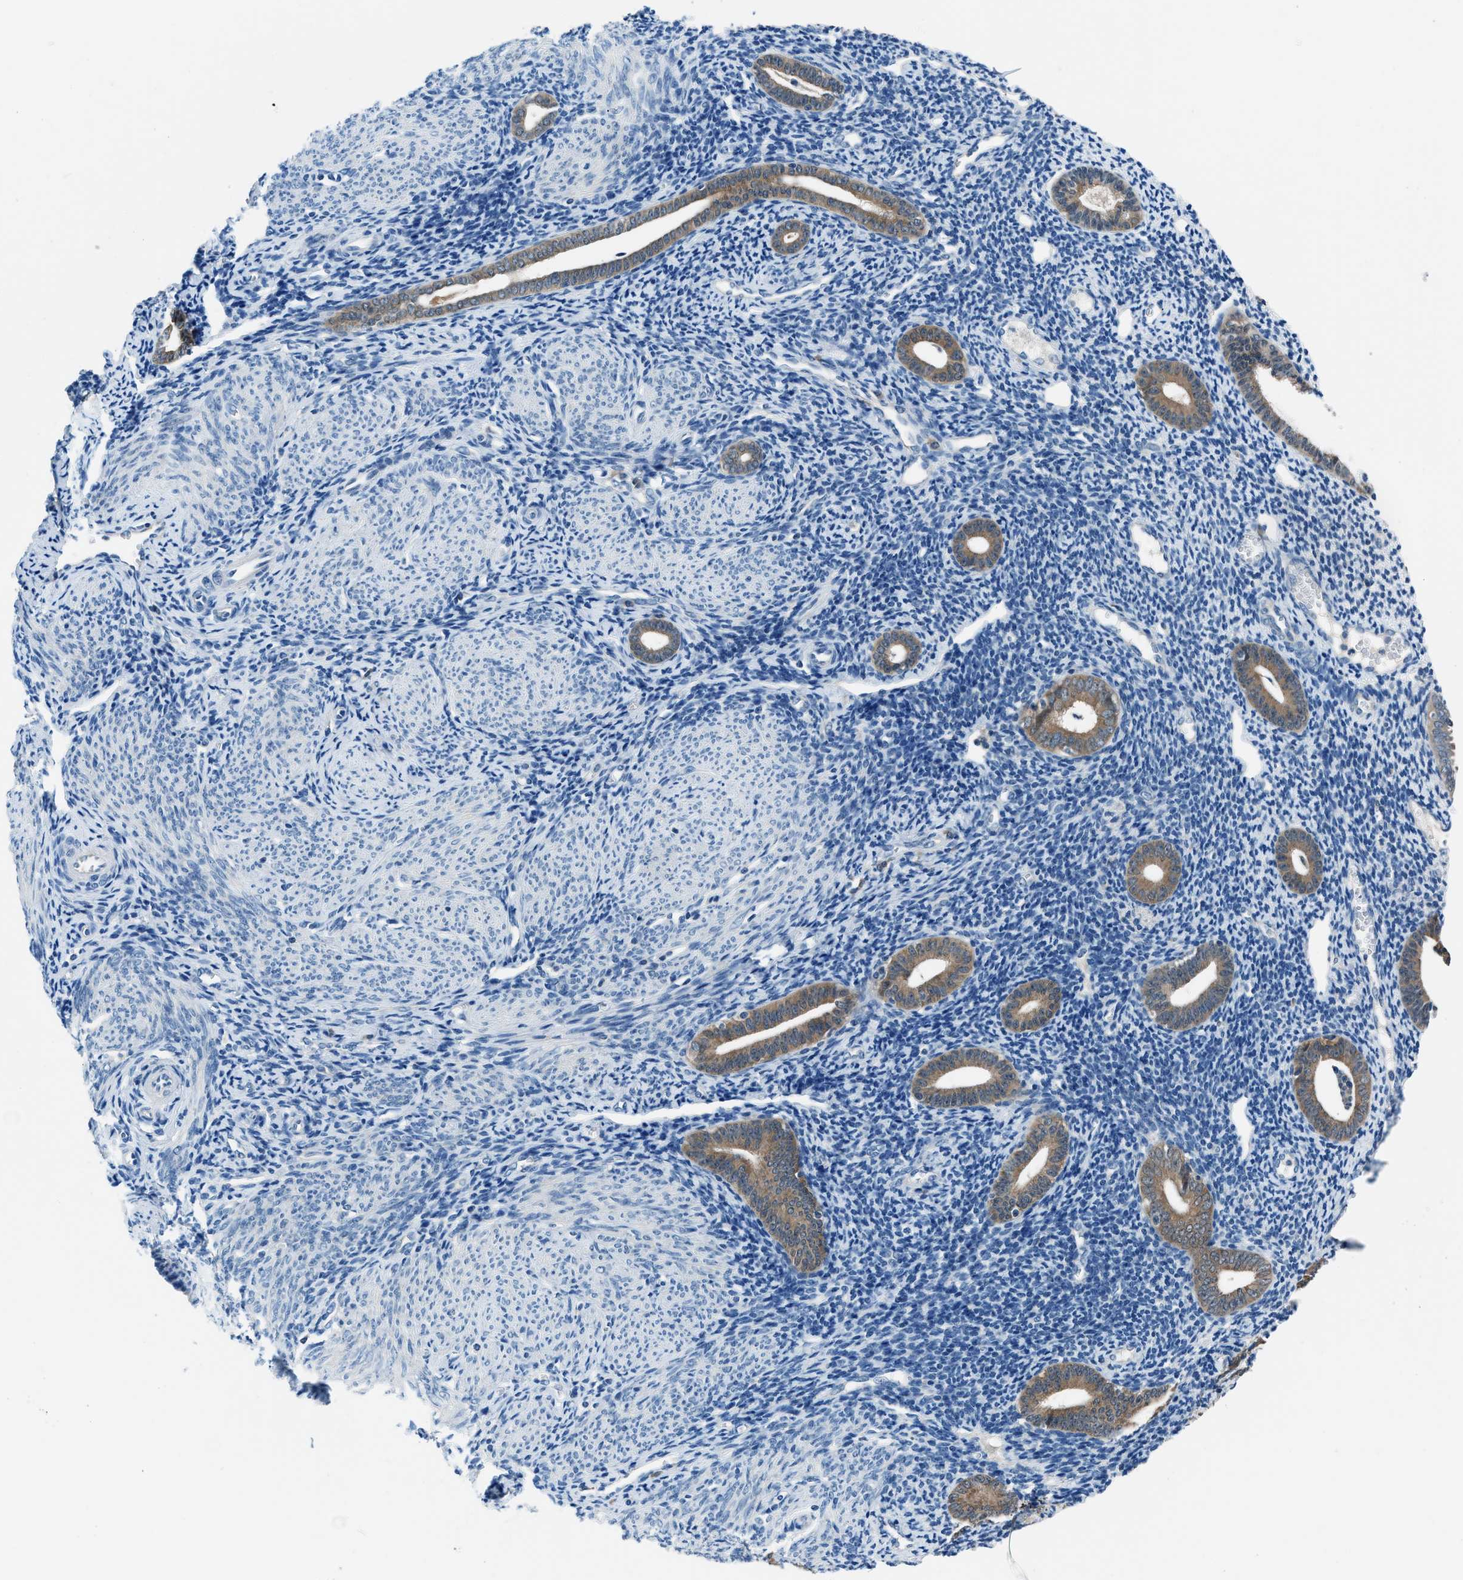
{"staining": {"intensity": "negative", "quantity": "none", "location": "none"}, "tissue": "endometrium", "cell_type": "Cells in endometrial stroma", "image_type": "normal", "snomed": [{"axis": "morphology", "description": "Normal tissue, NOS"}, {"axis": "topography", "description": "Endometrium"}], "caption": "Protein analysis of normal endometrium exhibits no significant staining in cells in endometrial stroma.", "gene": "ACP1", "patient": {"sex": "female", "age": 50}}